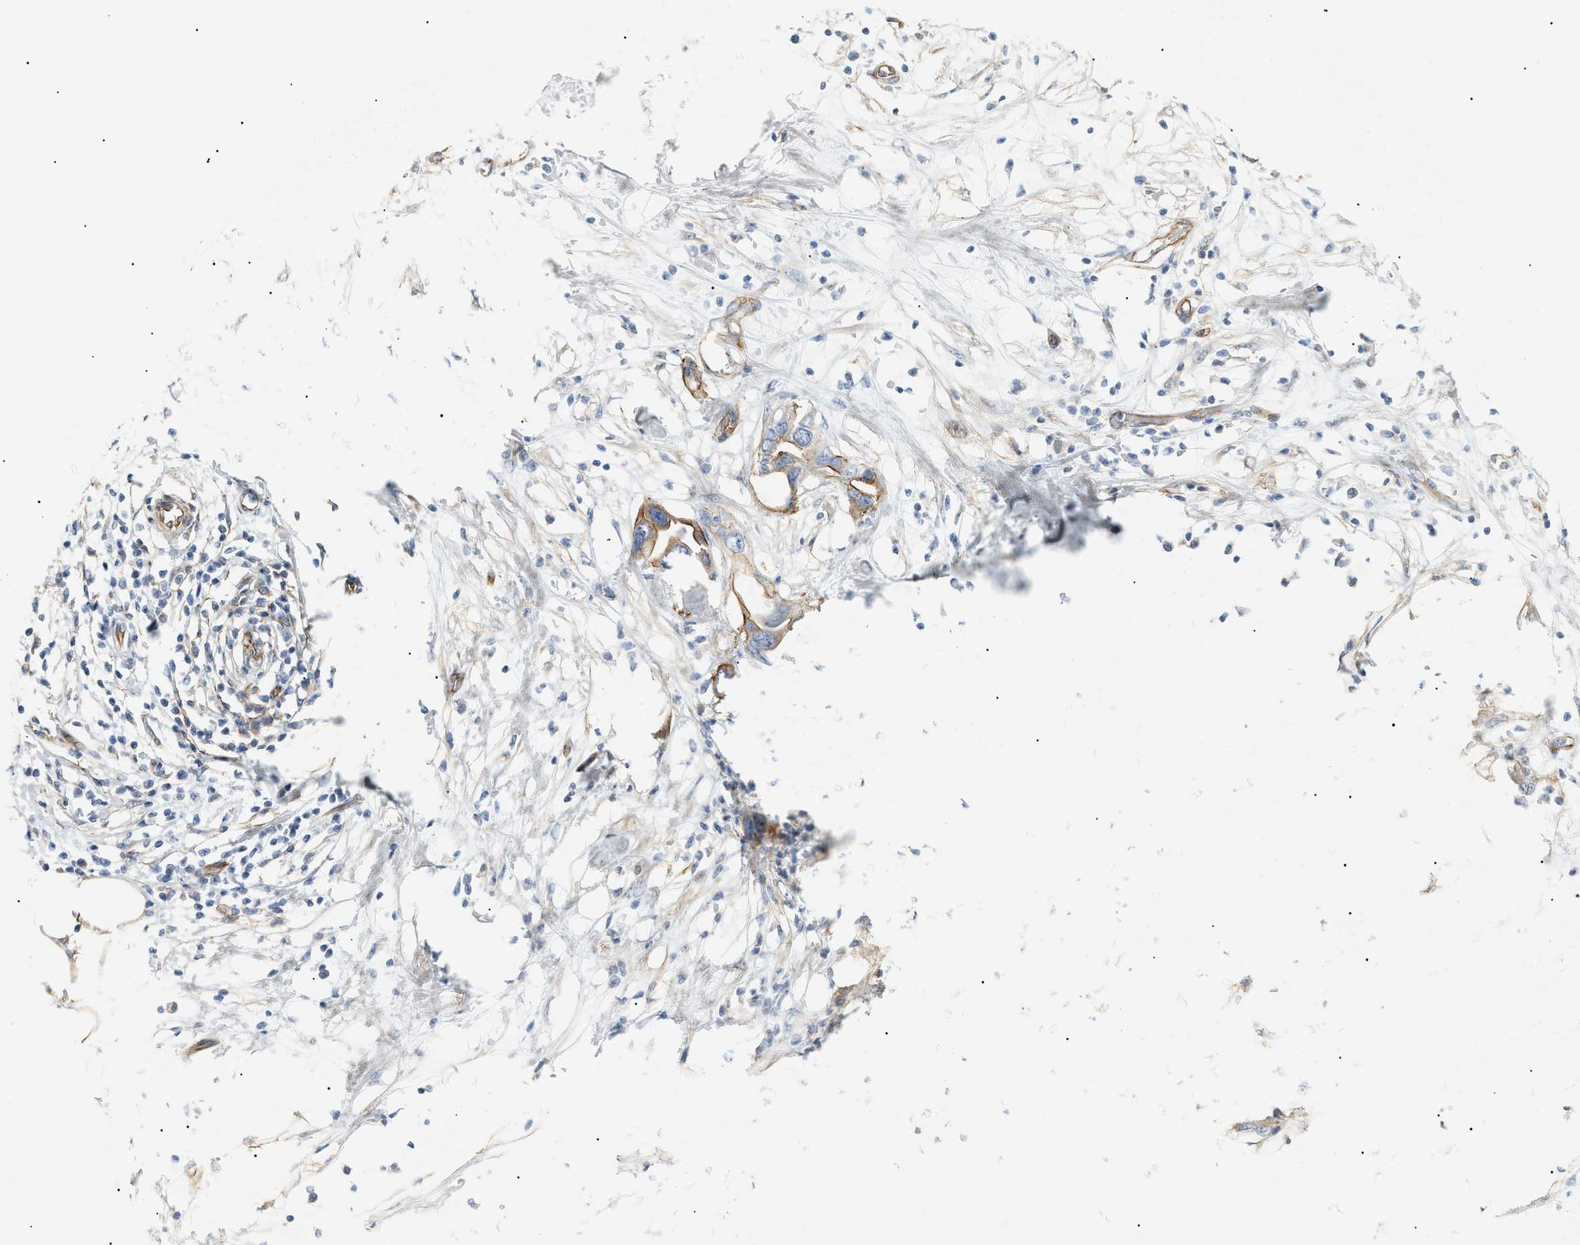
{"staining": {"intensity": "moderate", "quantity": "25%-75%", "location": "cytoplasmic/membranous"}, "tissue": "pancreatic cancer", "cell_type": "Tumor cells", "image_type": "cancer", "snomed": [{"axis": "morphology", "description": "Adenocarcinoma, NOS"}, {"axis": "topography", "description": "Pancreas"}], "caption": "Immunohistochemistry (IHC) micrograph of pancreatic cancer (adenocarcinoma) stained for a protein (brown), which demonstrates medium levels of moderate cytoplasmic/membranous expression in approximately 25%-75% of tumor cells.", "gene": "ZFHX2", "patient": {"sex": "female", "age": 57}}